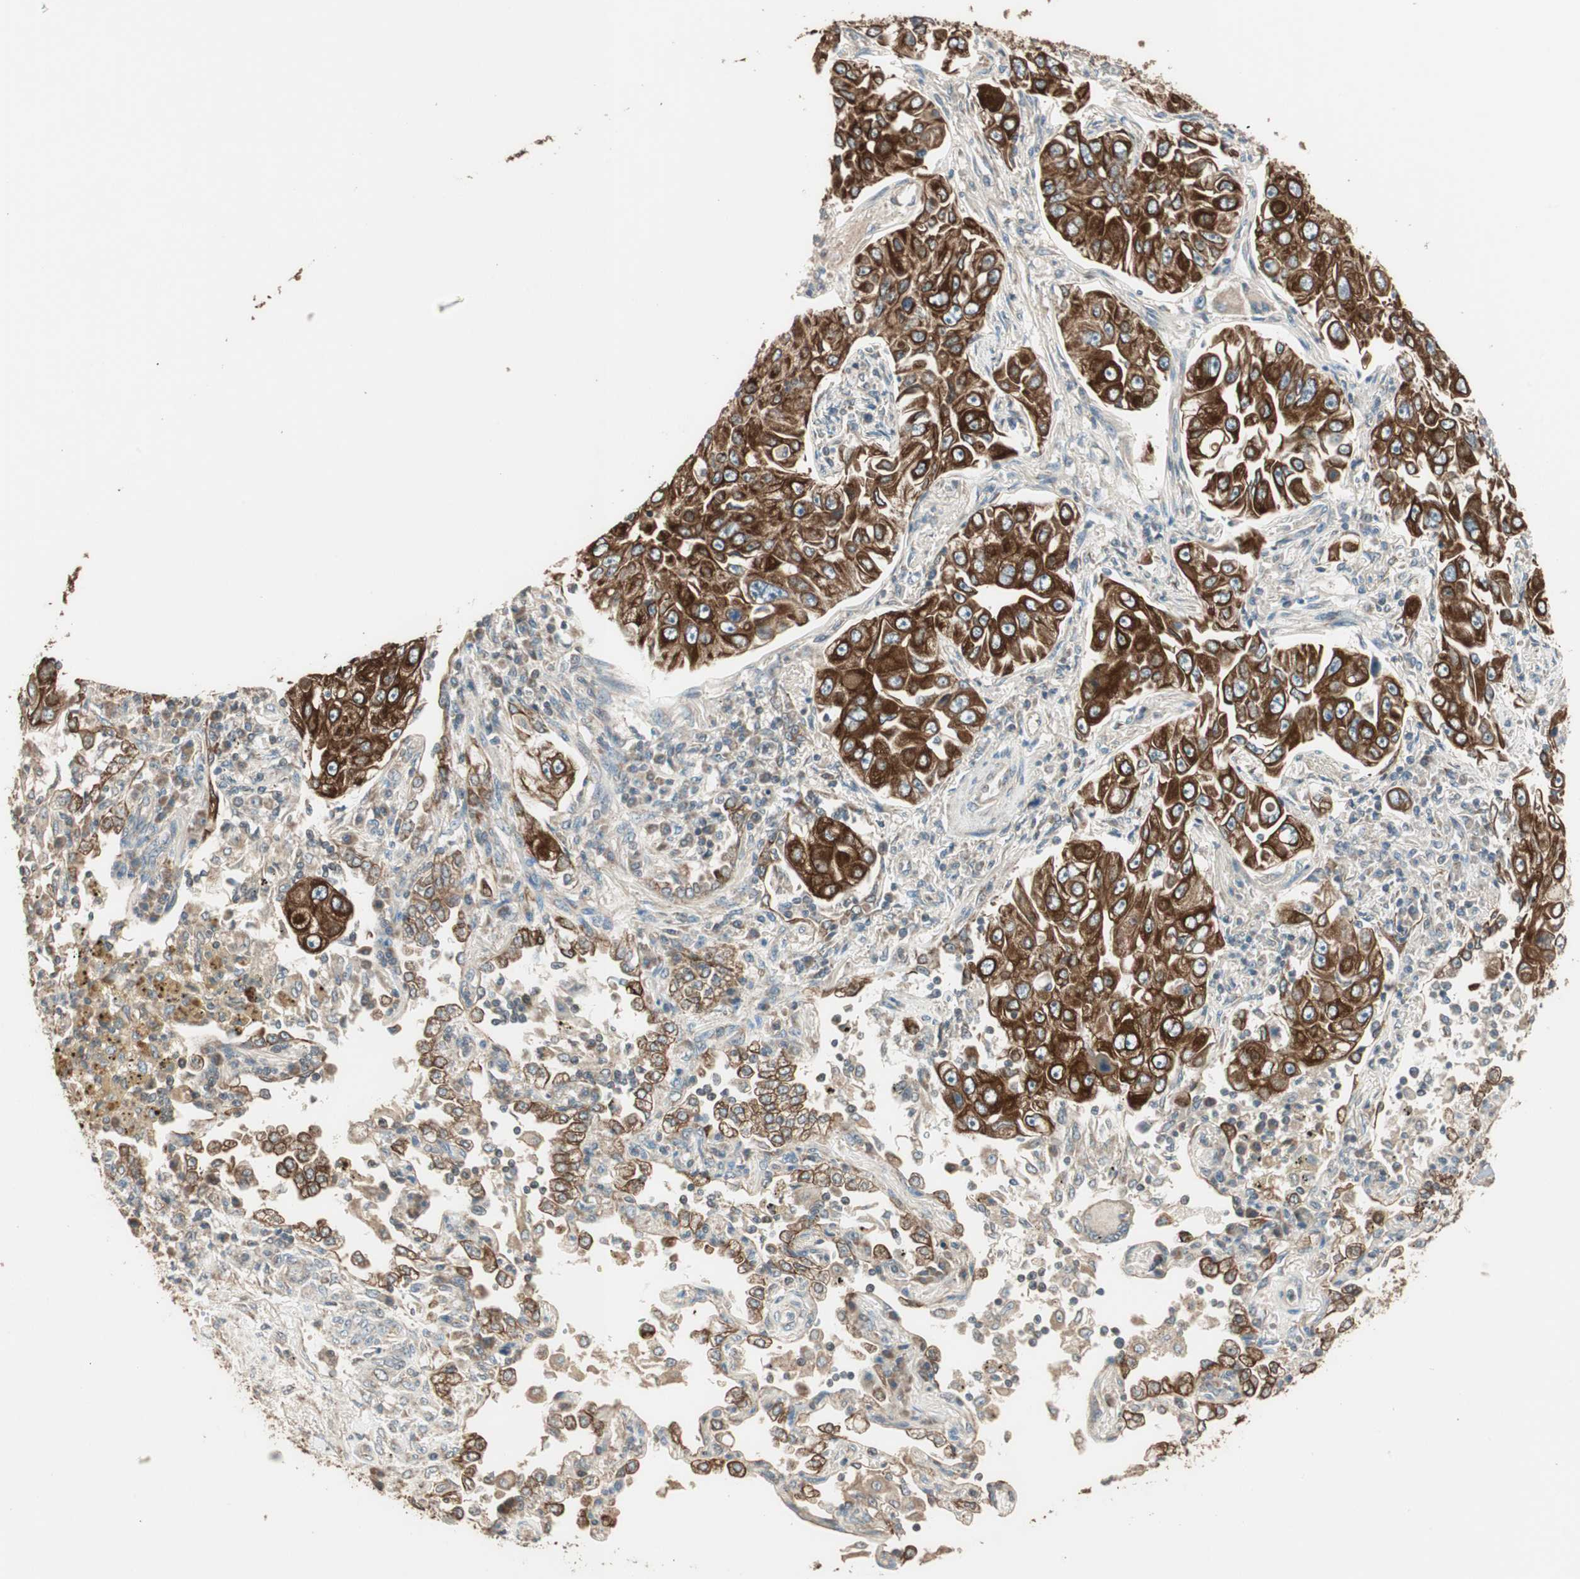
{"staining": {"intensity": "strong", "quantity": ">75%", "location": "cytoplasmic/membranous"}, "tissue": "lung cancer", "cell_type": "Tumor cells", "image_type": "cancer", "snomed": [{"axis": "morphology", "description": "Adenocarcinoma, NOS"}, {"axis": "topography", "description": "Lung"}], "caption": "About >75% of tumor cells in human lung cancer display strong cytoplasmic/membranous protein positivity as visualized by brown immunohistochemical staining.", "gene": "TRIM21", "patient": {"sex": "male", "age": 84}}